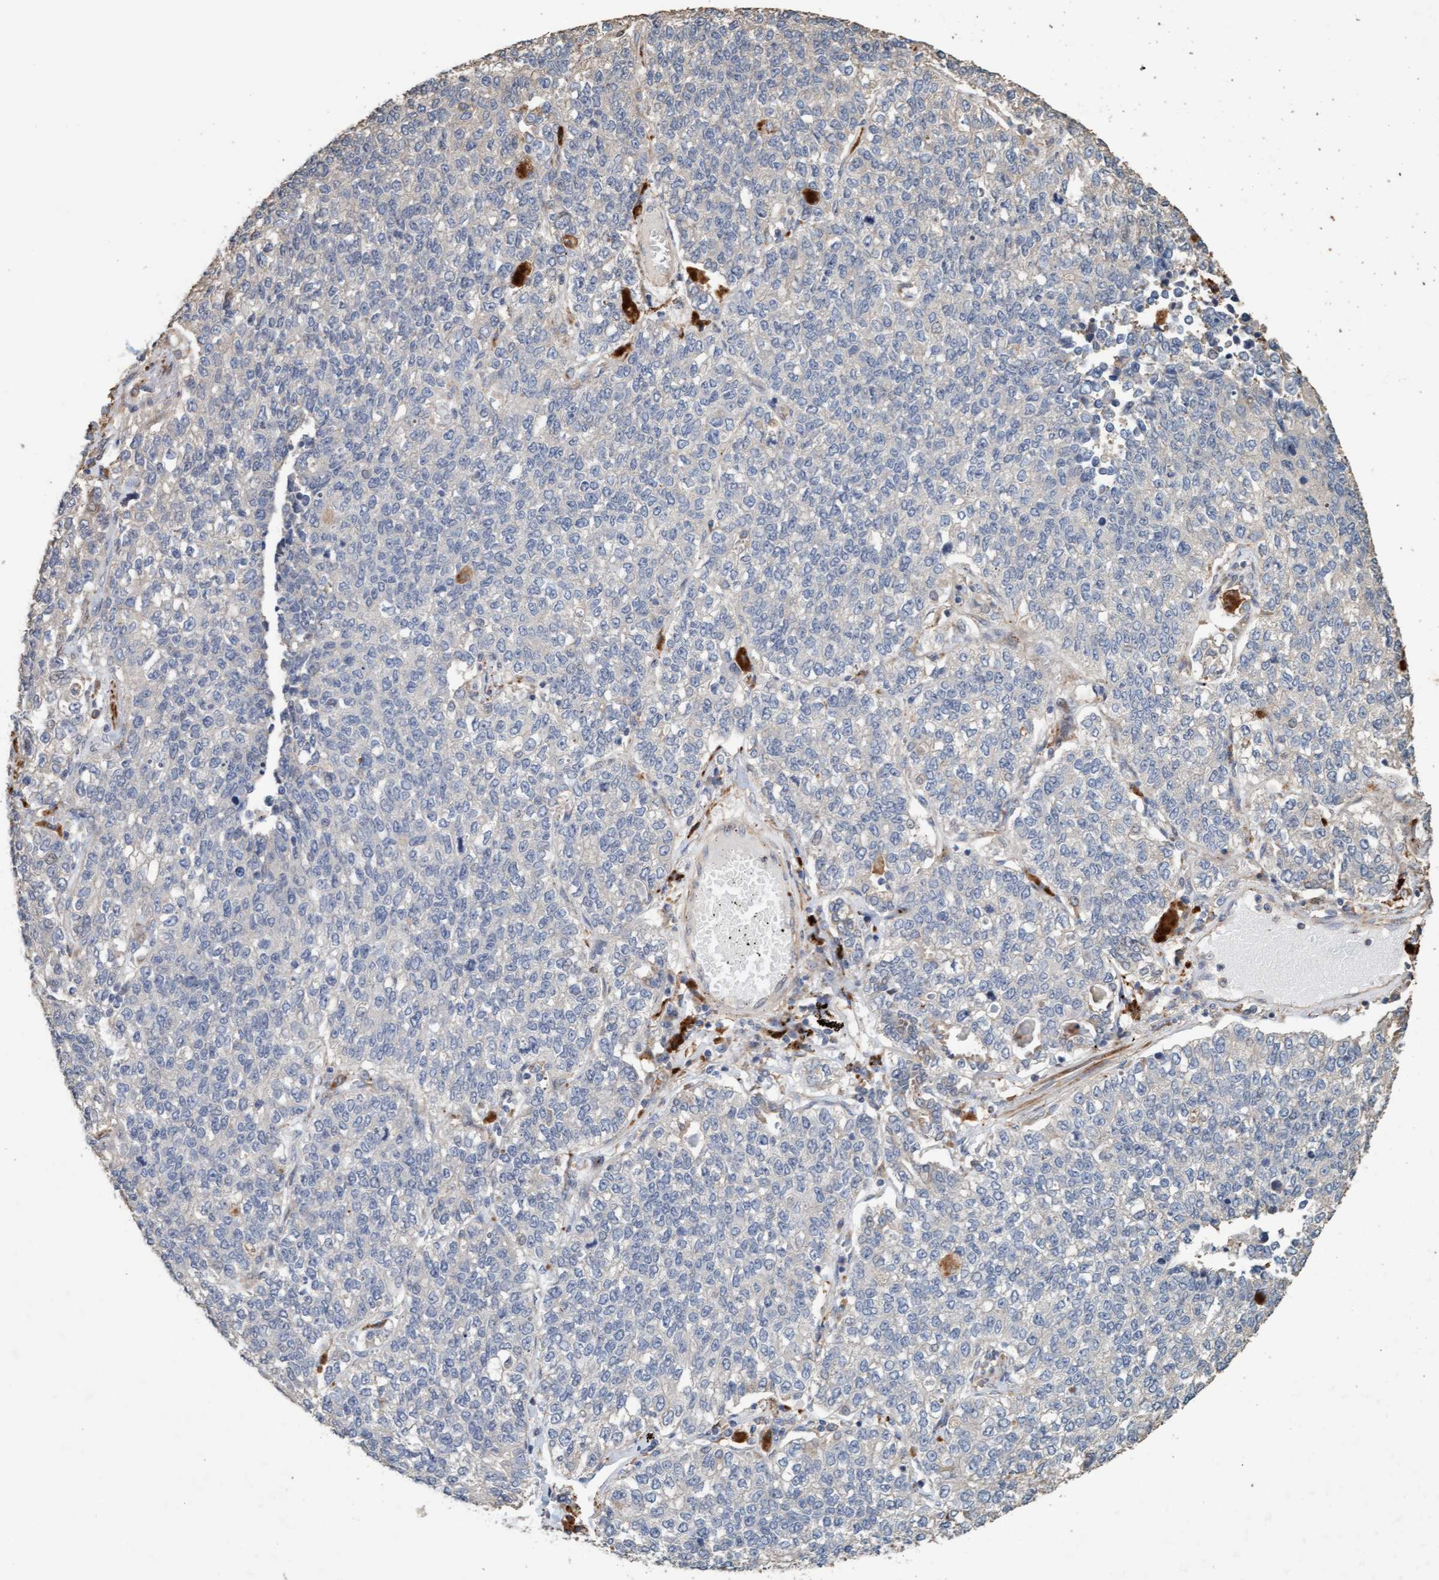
{"staining": {"intensity": "negative", "quantity": "none", "location": "none"}, "tissue": "lung cancer", "cell_type": "Tumor cells", "image_type": "cancer", "snomed": [{"axis": "morphology", "description": "Adenocarcinoma, NOS"}, {"axis": "topography", "description": "Lung"}], "caption": "This is an immunohistochemistry image of adenocarcinoma (lung). There is no staining in tumor cells.", "gene": "LONRF1", "patient": {"sex": "male", "age": 49}}